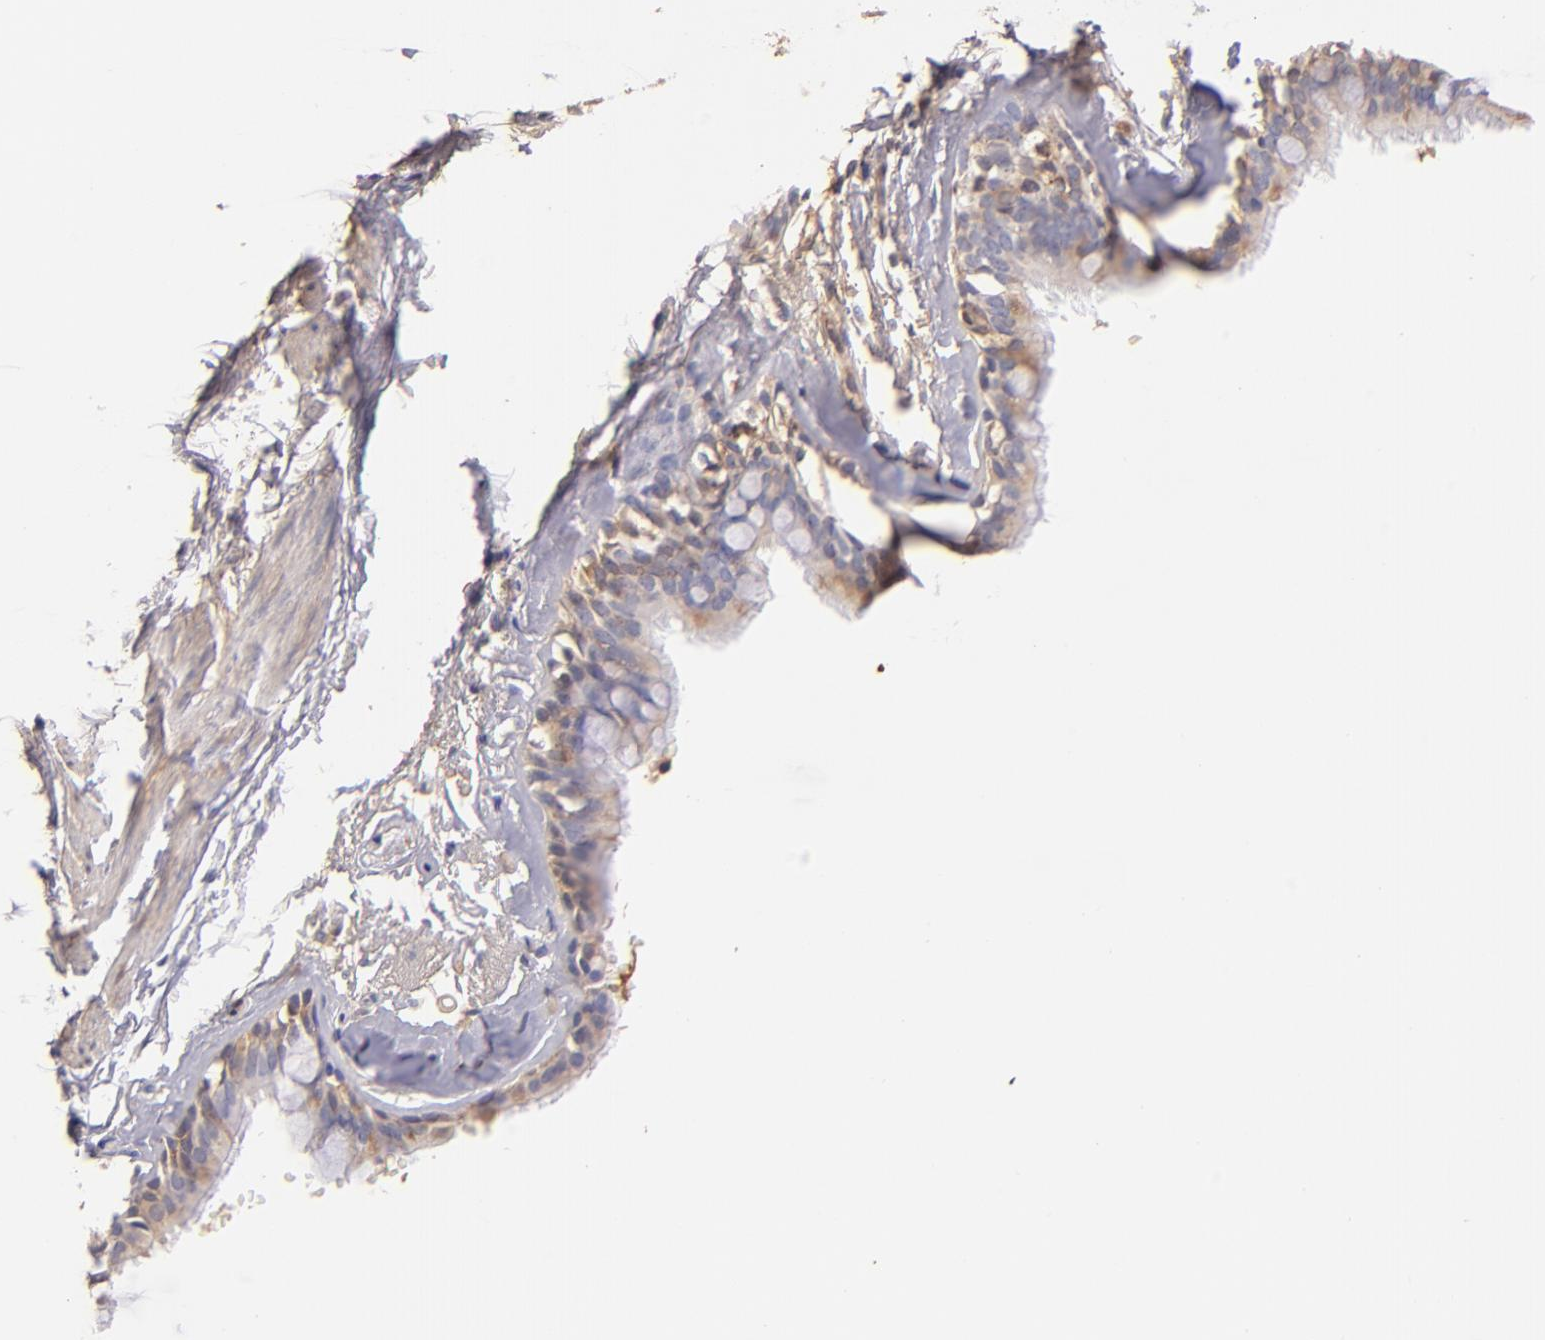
{"staining": {"intensity": "moderate", "quantity": ">75%", "location": "cytoplasmic/membranous"}, "tissue": "bronchus", "cell_type": "Respiratory epithelial cells", "image_type": "normal", "snomed": [{"axis": "morphology", "description": "Normal tissue, NOS"}, {"axis": "topography", "description": "Bronchus"}, {"axis": "topography", "description": "Lung"}], "caption": "An IHC micrograph of normal tissue is shown. Protein staining in brown shows moderate cytoplasmic/membranous positivity in bronchus within respiratory epithelial cells.", "gene": "SERPINC1", "patient": {"sex": "female", "age": 56}}